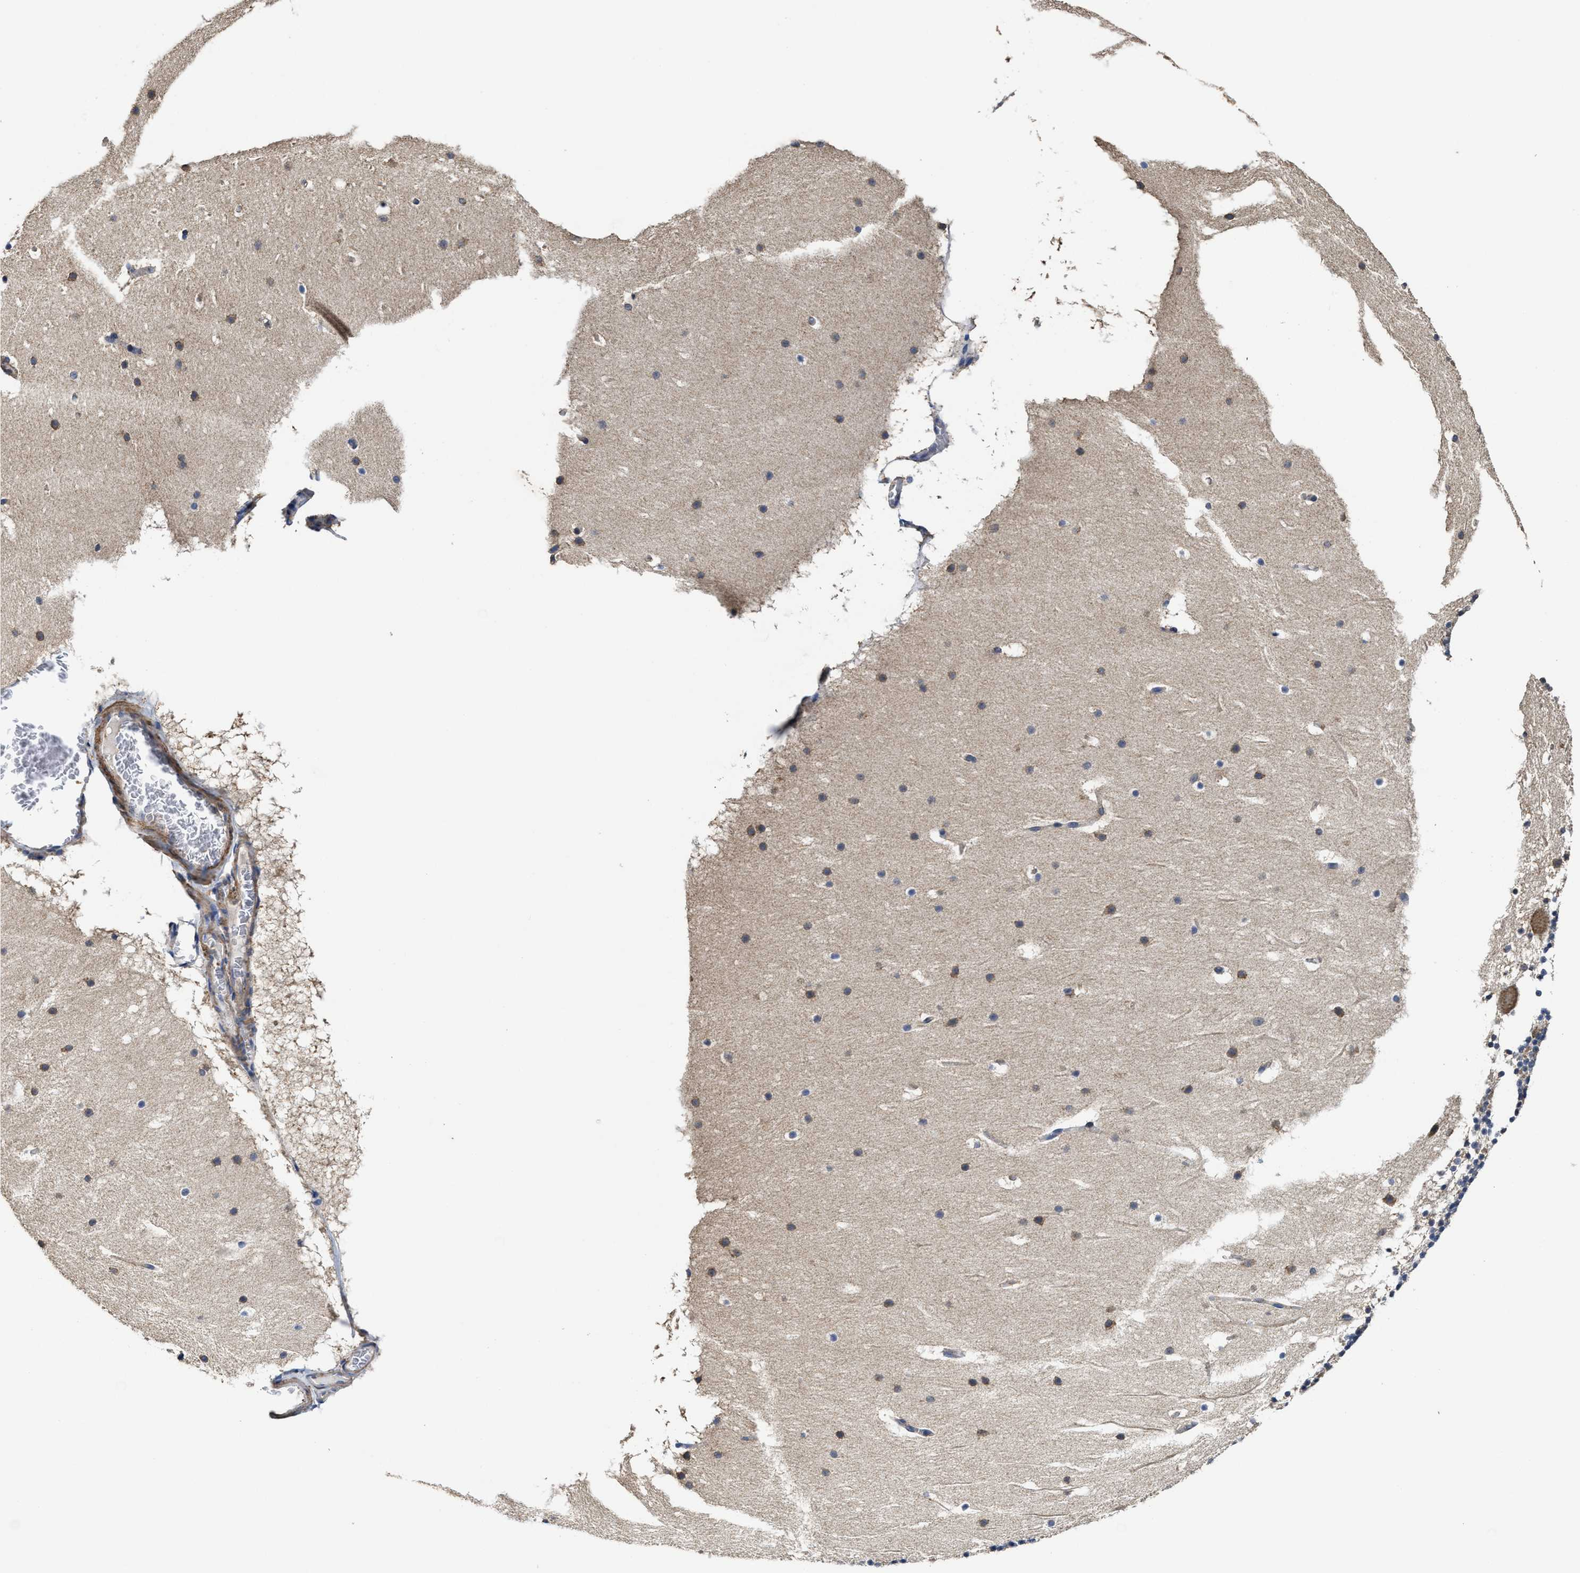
{"staining": {"intensity": "weak", "quantity": "<25%", "location": "cytoplasmic/membranous"}, "tissue": "cerebellum", "cell_type": "Cells in granular layer", "image_type": "normal", "snomed": [{"axis": "morphology", "description": "Normal tissue, NOS"}, {"axis": "topography", "description": "Cerebellum"}], "caption": "The image shows no staining of cells in granular layer in unremarkable cerebellum.", "gene": "SFXN4", "patient": {"sex": "male", "age": 45}}